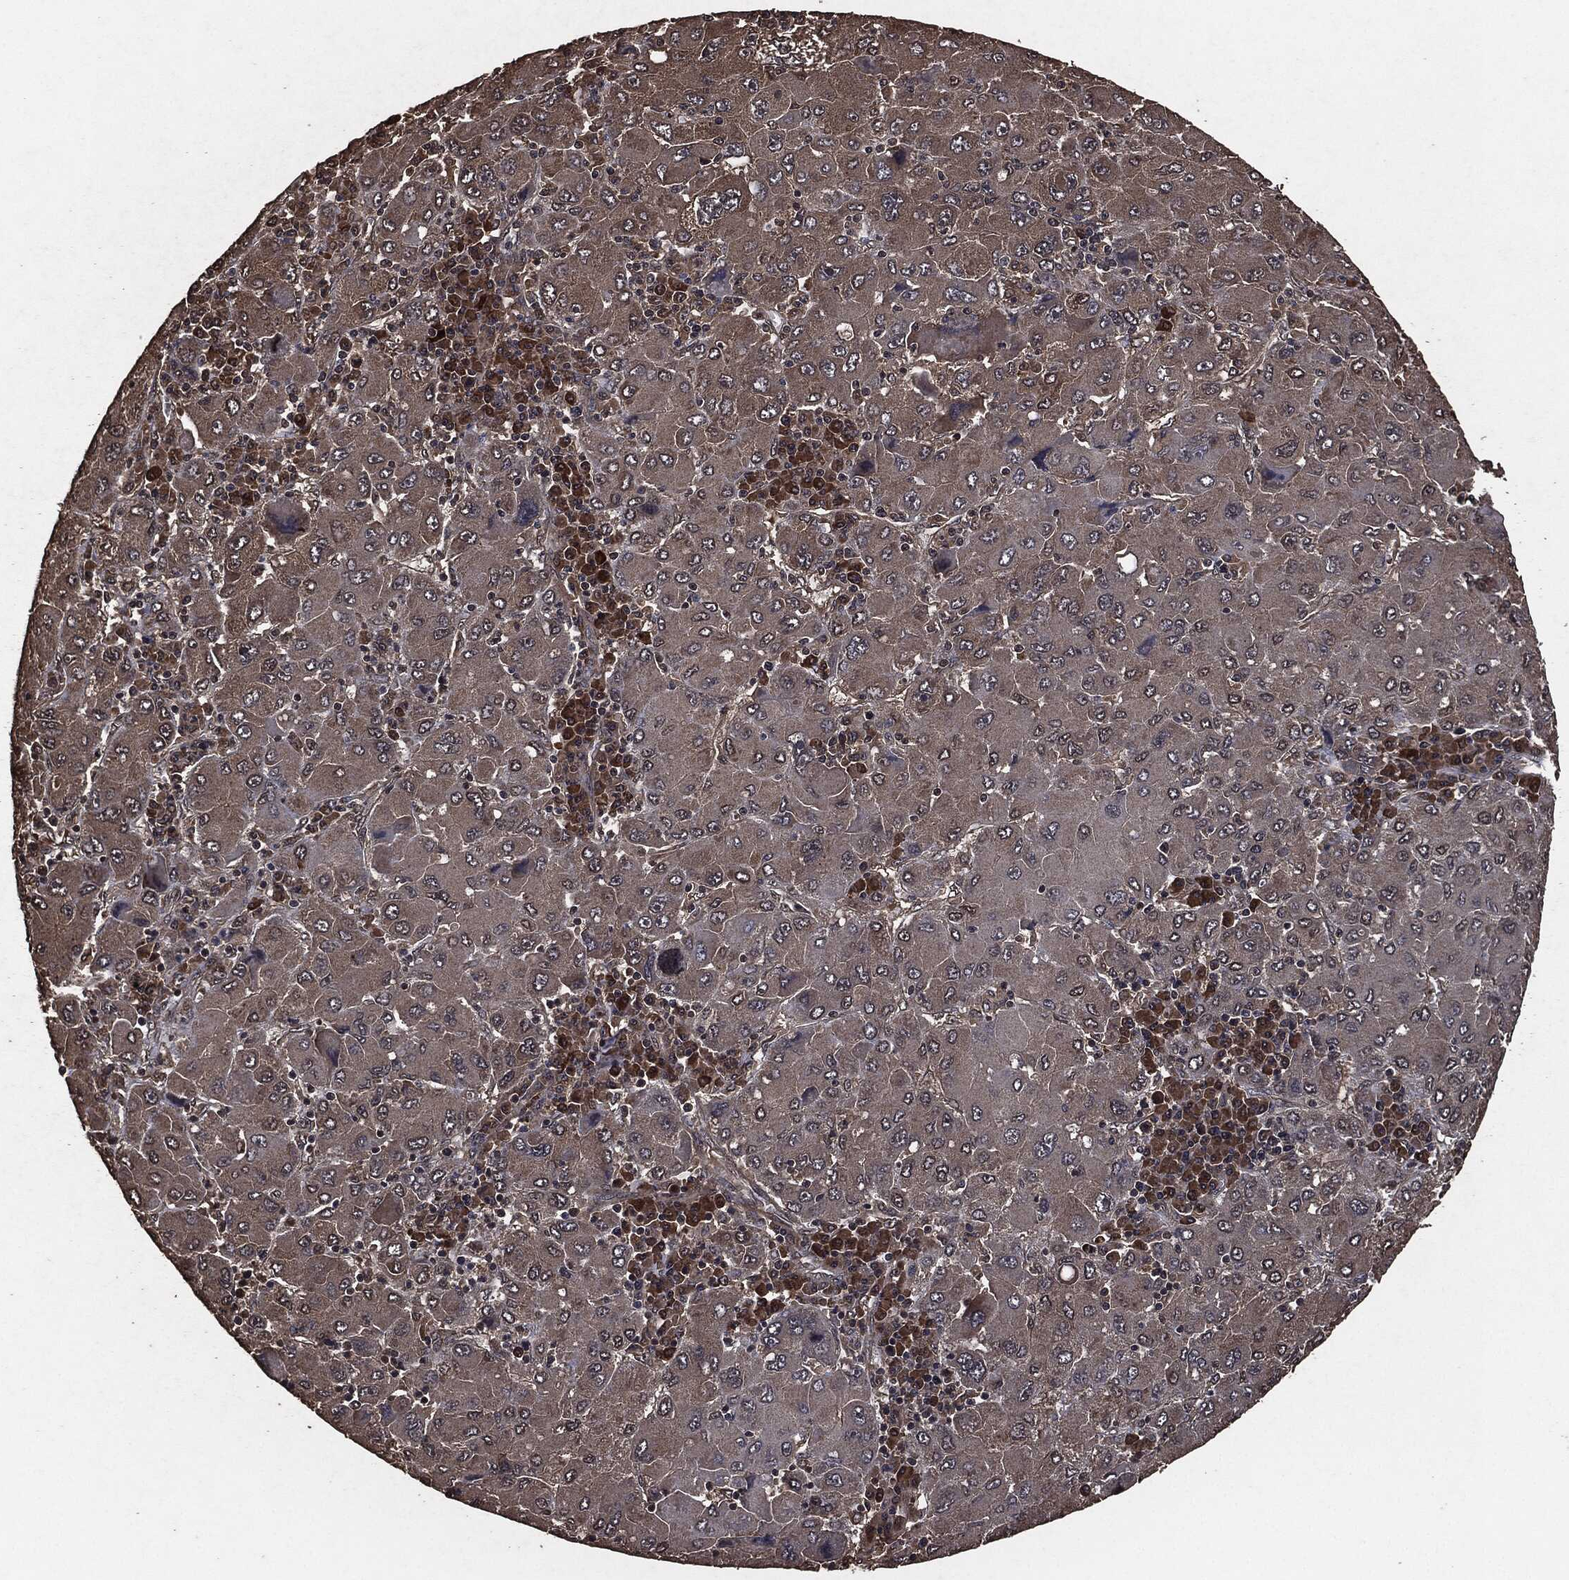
{"staining": {"intensity": "negative", "quantity": "none", "location": "none"}, "tissue": "liver cancer", "cell_type": "Tumor cells", "image_type": "cancer", "snomed": [{"axis": "morphology", "description": "Carcinoma, Hepatocellular, NOS"}, {"axis": "topography", "description": "Liver"}], "caption": "DAB immunohistochemical staining of liver cancer (hepatocellular carcinoma) displays no significant expression in tumor cells.", "gene": "AKT1S1", "patient": {"sex": "male", "age": 75}}